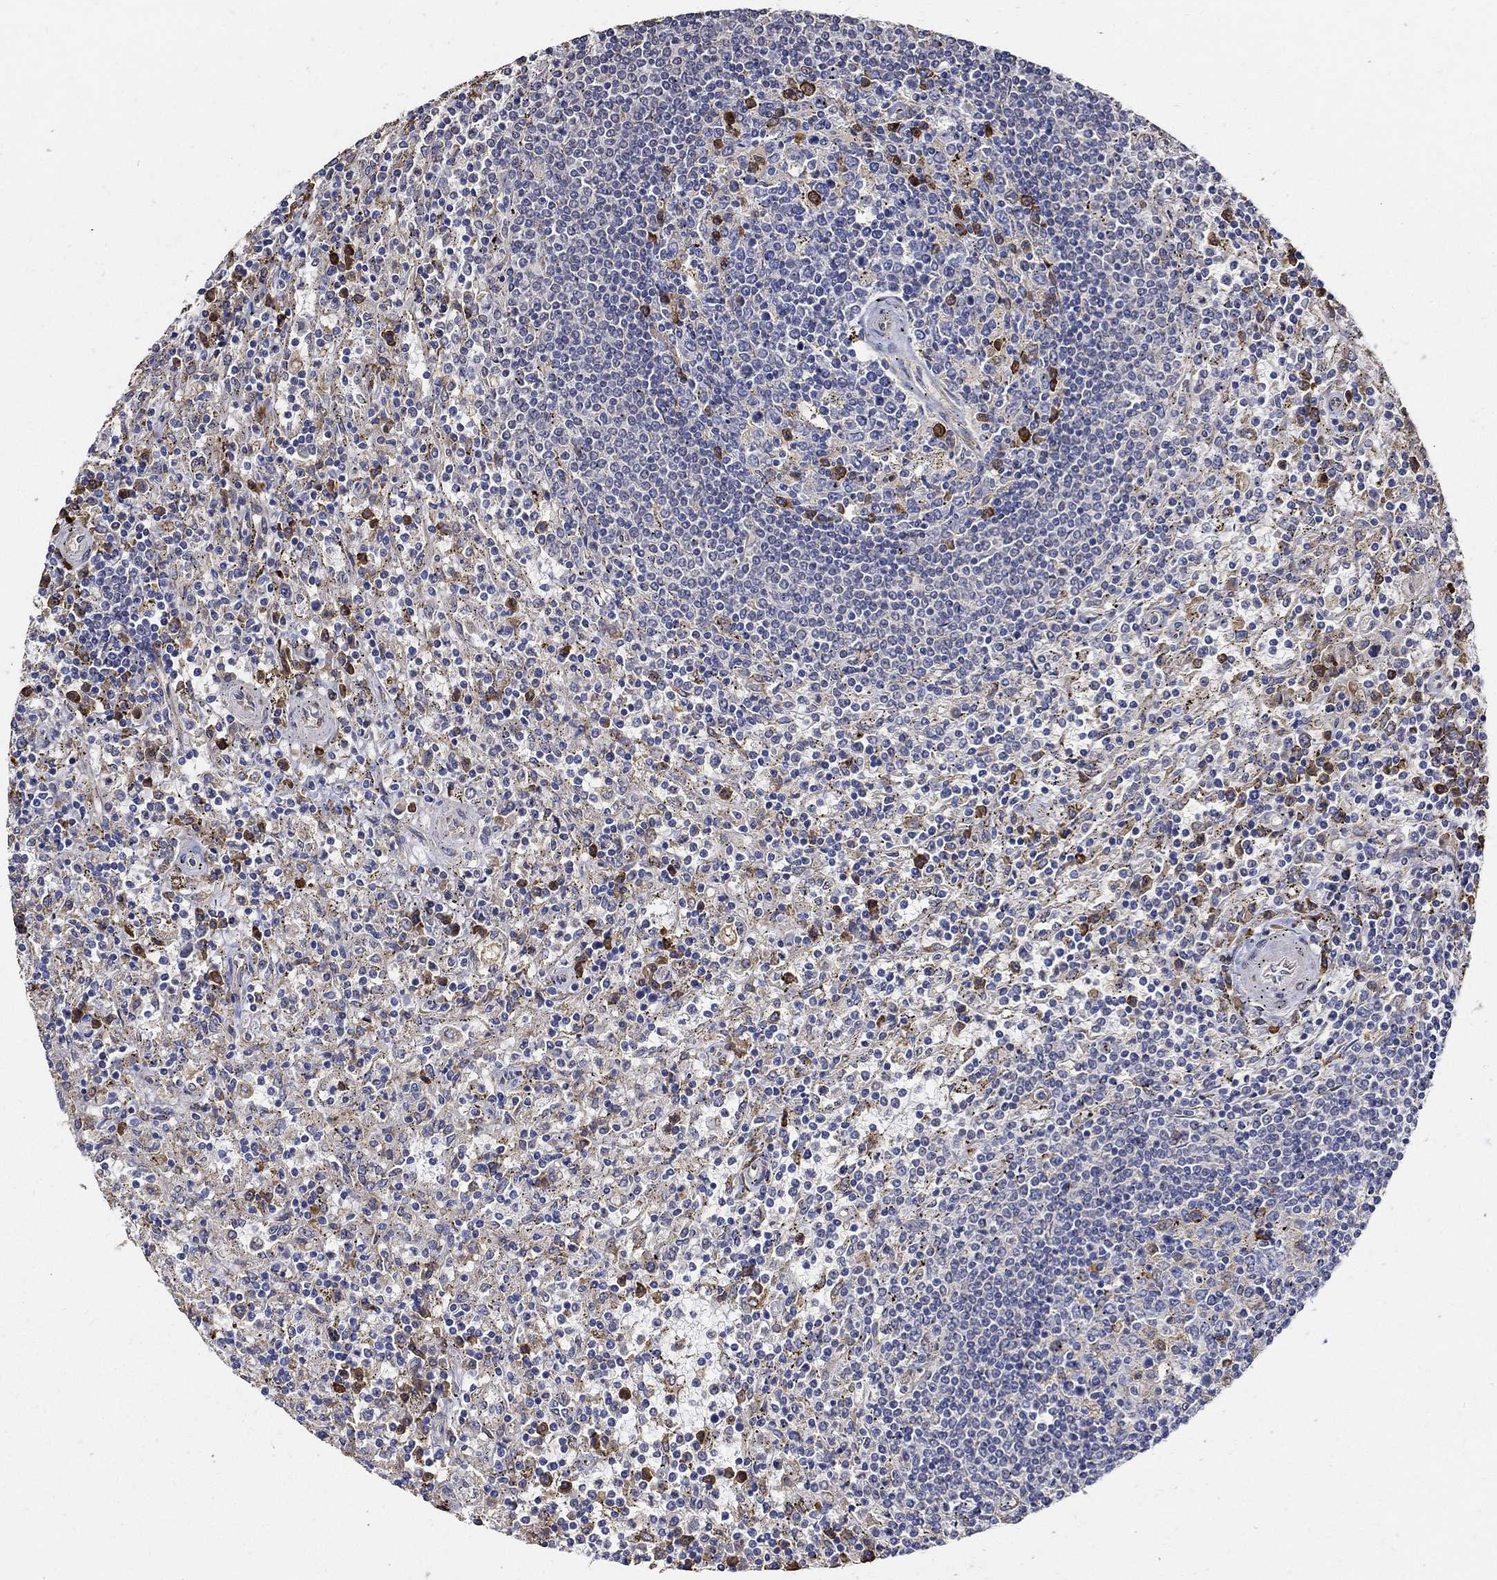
{"staining": {"intensity": "negative", "quantity": "none", "location": "none"}, "tissue": "lymphoma", "cell_type": "Tumor cells", "image_type": "cancer", "snomed": [{"axis": "morphology", "description": "Malignant lymphoma, non-Hodgkin's type, Low grade"}, {"axis": "topography", "description": "Spleen"}], "caption": "There is no significant positivity in tumor cells of malignant lymphoma, non-Hodgkin's type (low-grade).", "gene": "EMILIN3", "patient": {"sex": "male", "age": 62}}